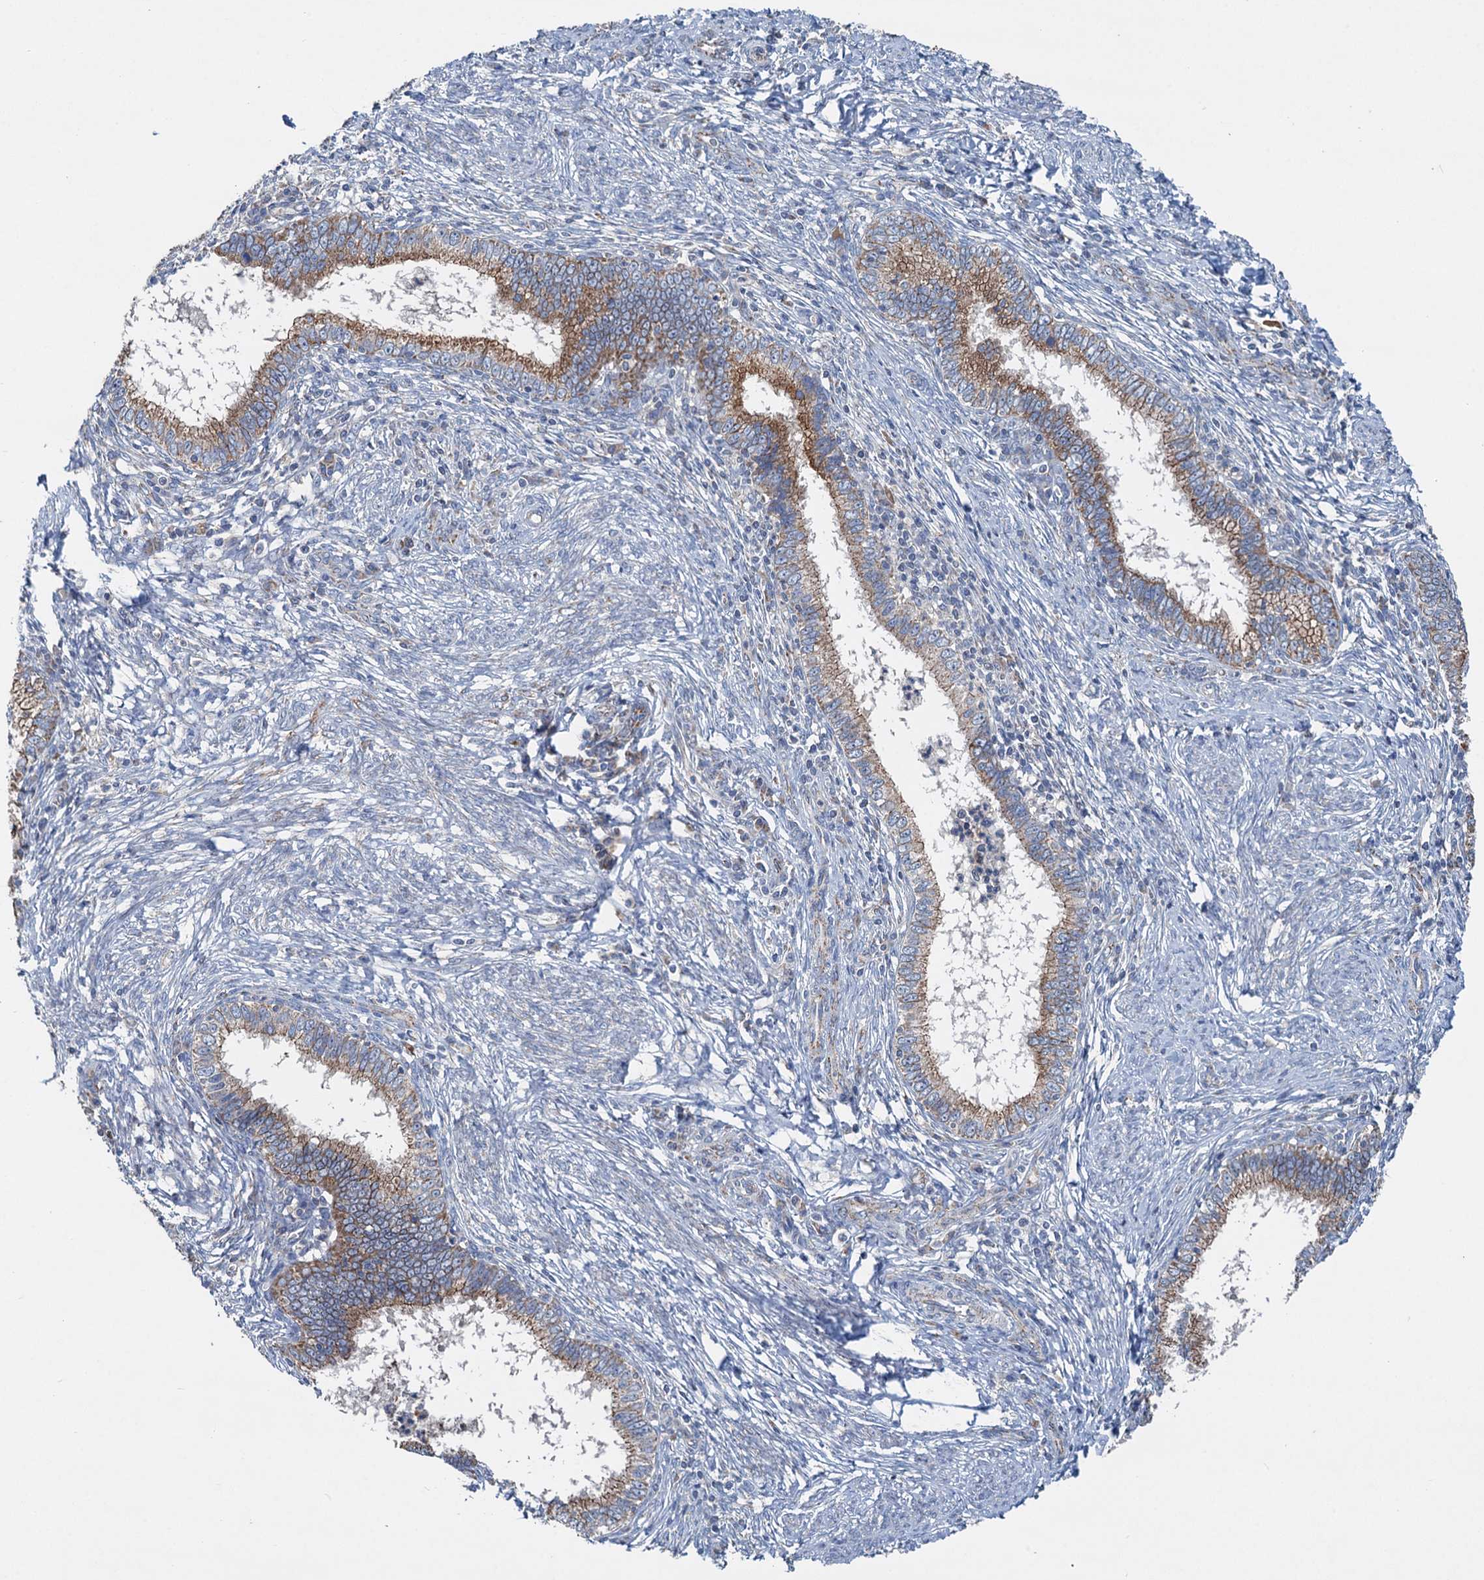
{"staining": {"intensity": "moderate", "quantity": ">75%", "location": "cytoplasmic/membranous"}, "tissue": "cervical cancer", "cell_type": "Tumor cells", "image_type": "cancer", "snomed": [{"axis": "morphology", "description": "Adenocarcinoma, NOS"}, {"axis": "topography", "description": "Cervix"}], "caption": "DAB (3,3'-diaminobenzidine) immunohistochemical staining of cervical cancer (adenocarcinoma) reveals moderate cytoplasmic/membranous protein staining in approximately >75% of tumor cells.", "gene": "DGLUCY", "patient": {"sex": "female", "age": 36}}